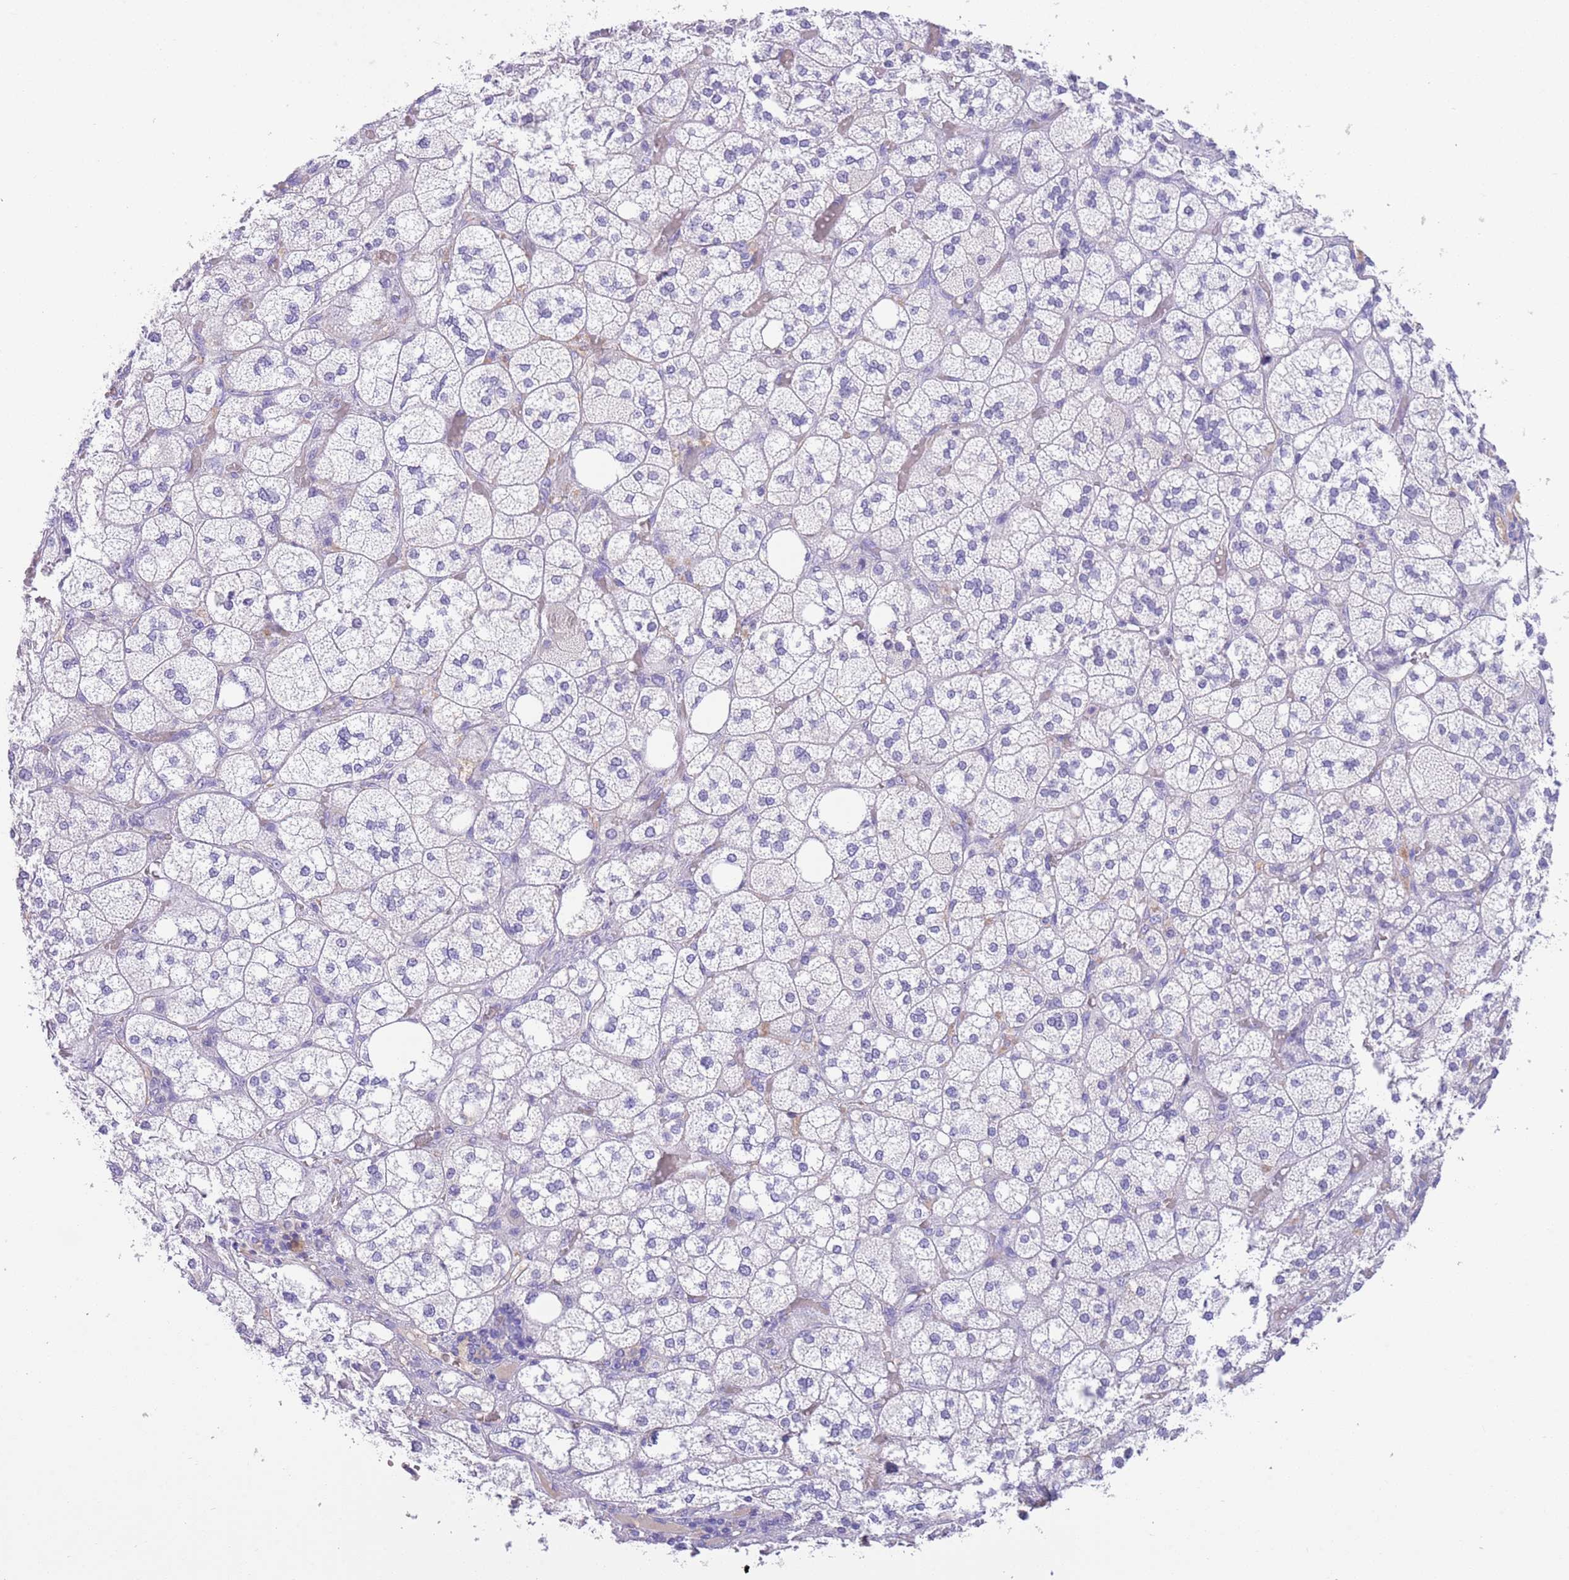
{"staining": {"intensity": "negative", "quantity": "none", "location": "none"}, "tissue": "adrenal gland", "cell_type": "Glandular cells", "image_type": "normal", "snomed": [{"axis": "morphology", "description": "Normal tissue, NOS"}, {"axis": "topography", "description": "Adrenal gland"}], "caption": "Histopathology image shows no significant protein expression in glandular cells of normal adrenal gland. The staining is performed using DAB (3,3'-diaminobenzidine) brown chromogen with nuclei counter-stained in using hematoxylin.", "gene": "IGFL4", "patient": {"sex": "male", "age": 61}}